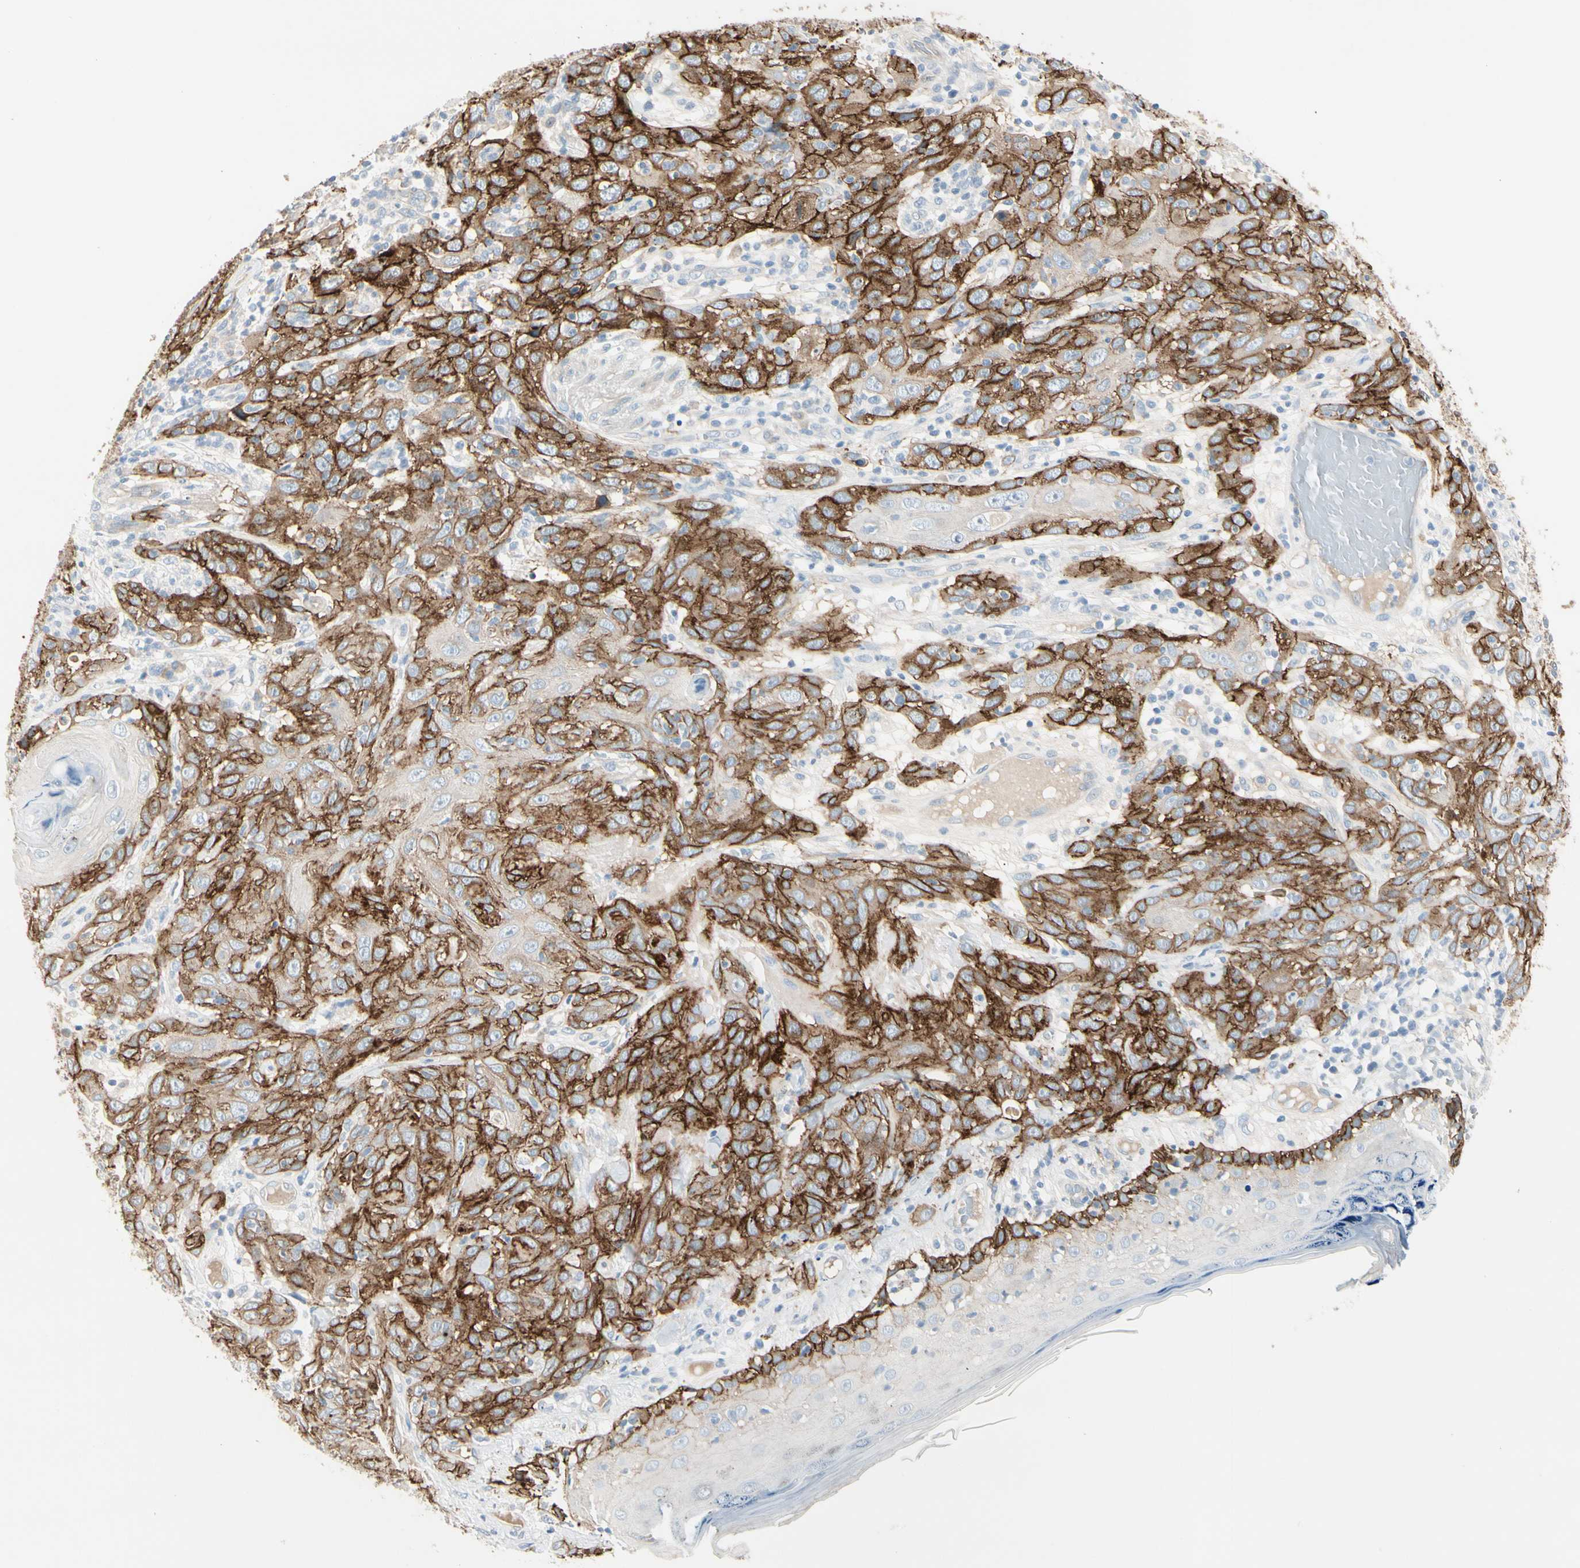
{"staining": {"intensity": "strong", "quantity": ">75%", "location": "cytoplasmic/membranous"}, "tissue": "skin cancer", "cell_type": "Tumor cells", "image_type": "cancer", "snomed": [{"axis": "morphology", "description": "Squamous cell carcinoma, NOS"}, {"axis": "topography", "description": "Skin"}], "caption": "Skin cancer was stained to show a protein in brown. There is high levels of strong cytoplasmic/membranous expression in about >75% of tumor cells. The staining was performed using DAB to visualize the protein expression in brown, while the nuclei were stained in blue with hematoxylin (Magnification: 20x).", "gene": "ITGA3", "patient": {"sex": "female", "age": 88}}